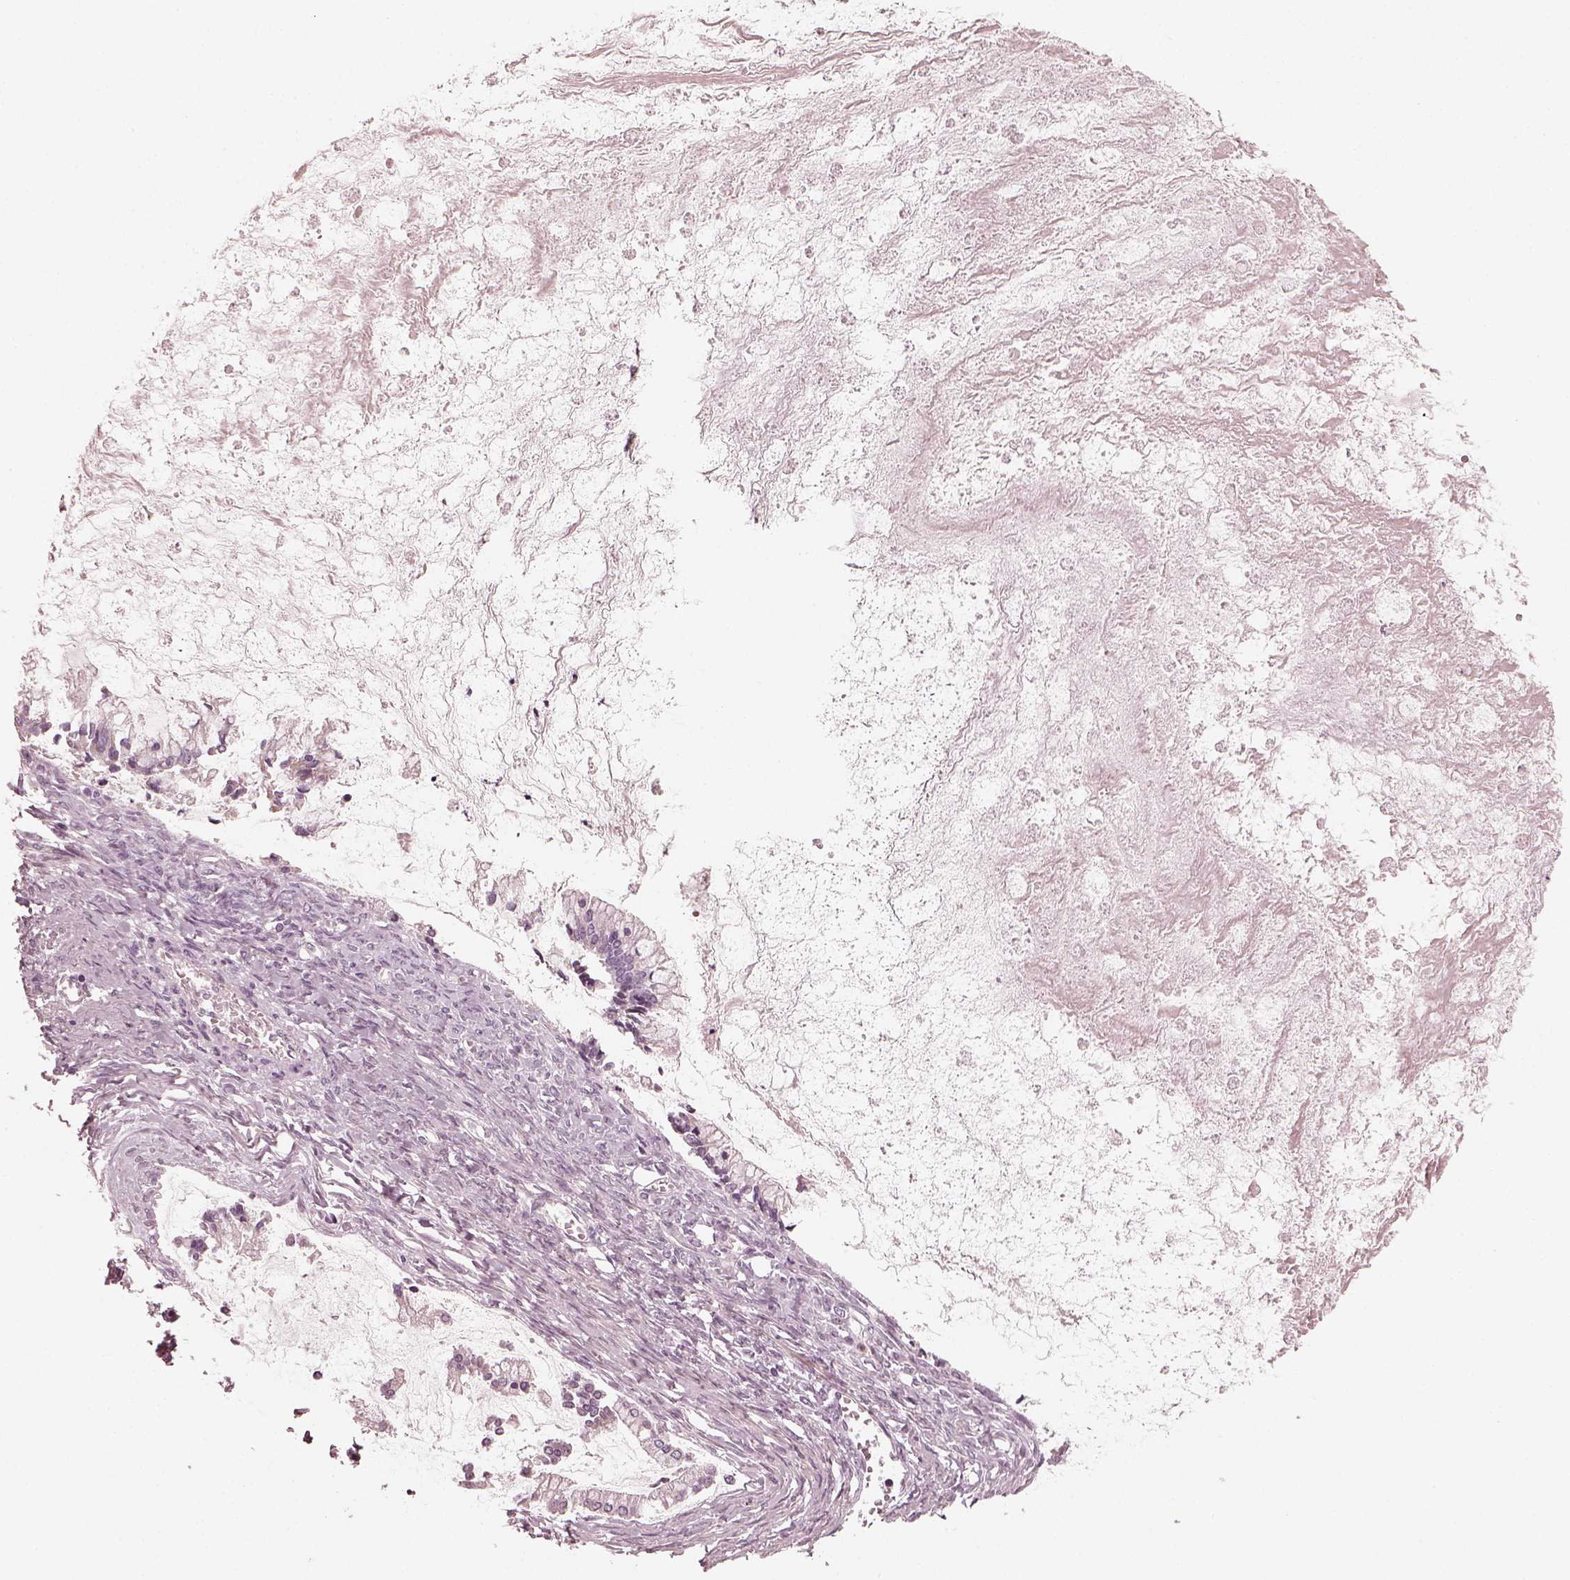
{"staining": {"intensity": "negative", "quantity": "none", "location": "none"}, "tissue": "ovarian cancer", "cell_type": "Tumor cells", "image_type": "cancer", "snomed": [{"axis": "morphology", "description": "Cystadenocarcinoma, mucinous, NOS"}, {"axis": "topography", "description": "Ovary"}], "caption": "An immunohistochemistry (IHC) photomicrograph of ovarian cancer (mucinous cystadenocarcinoma) is shown. There is no staining in tumor cells of ovarian cancer (mucinous cystadenocarcinoma). Brightfield microscopy of IHC stained with DAB (brown) and hematoxylin (blue), captured at high magnification.", "gene": "OPTC", "patient": {"sex": "female", "age": 67}}